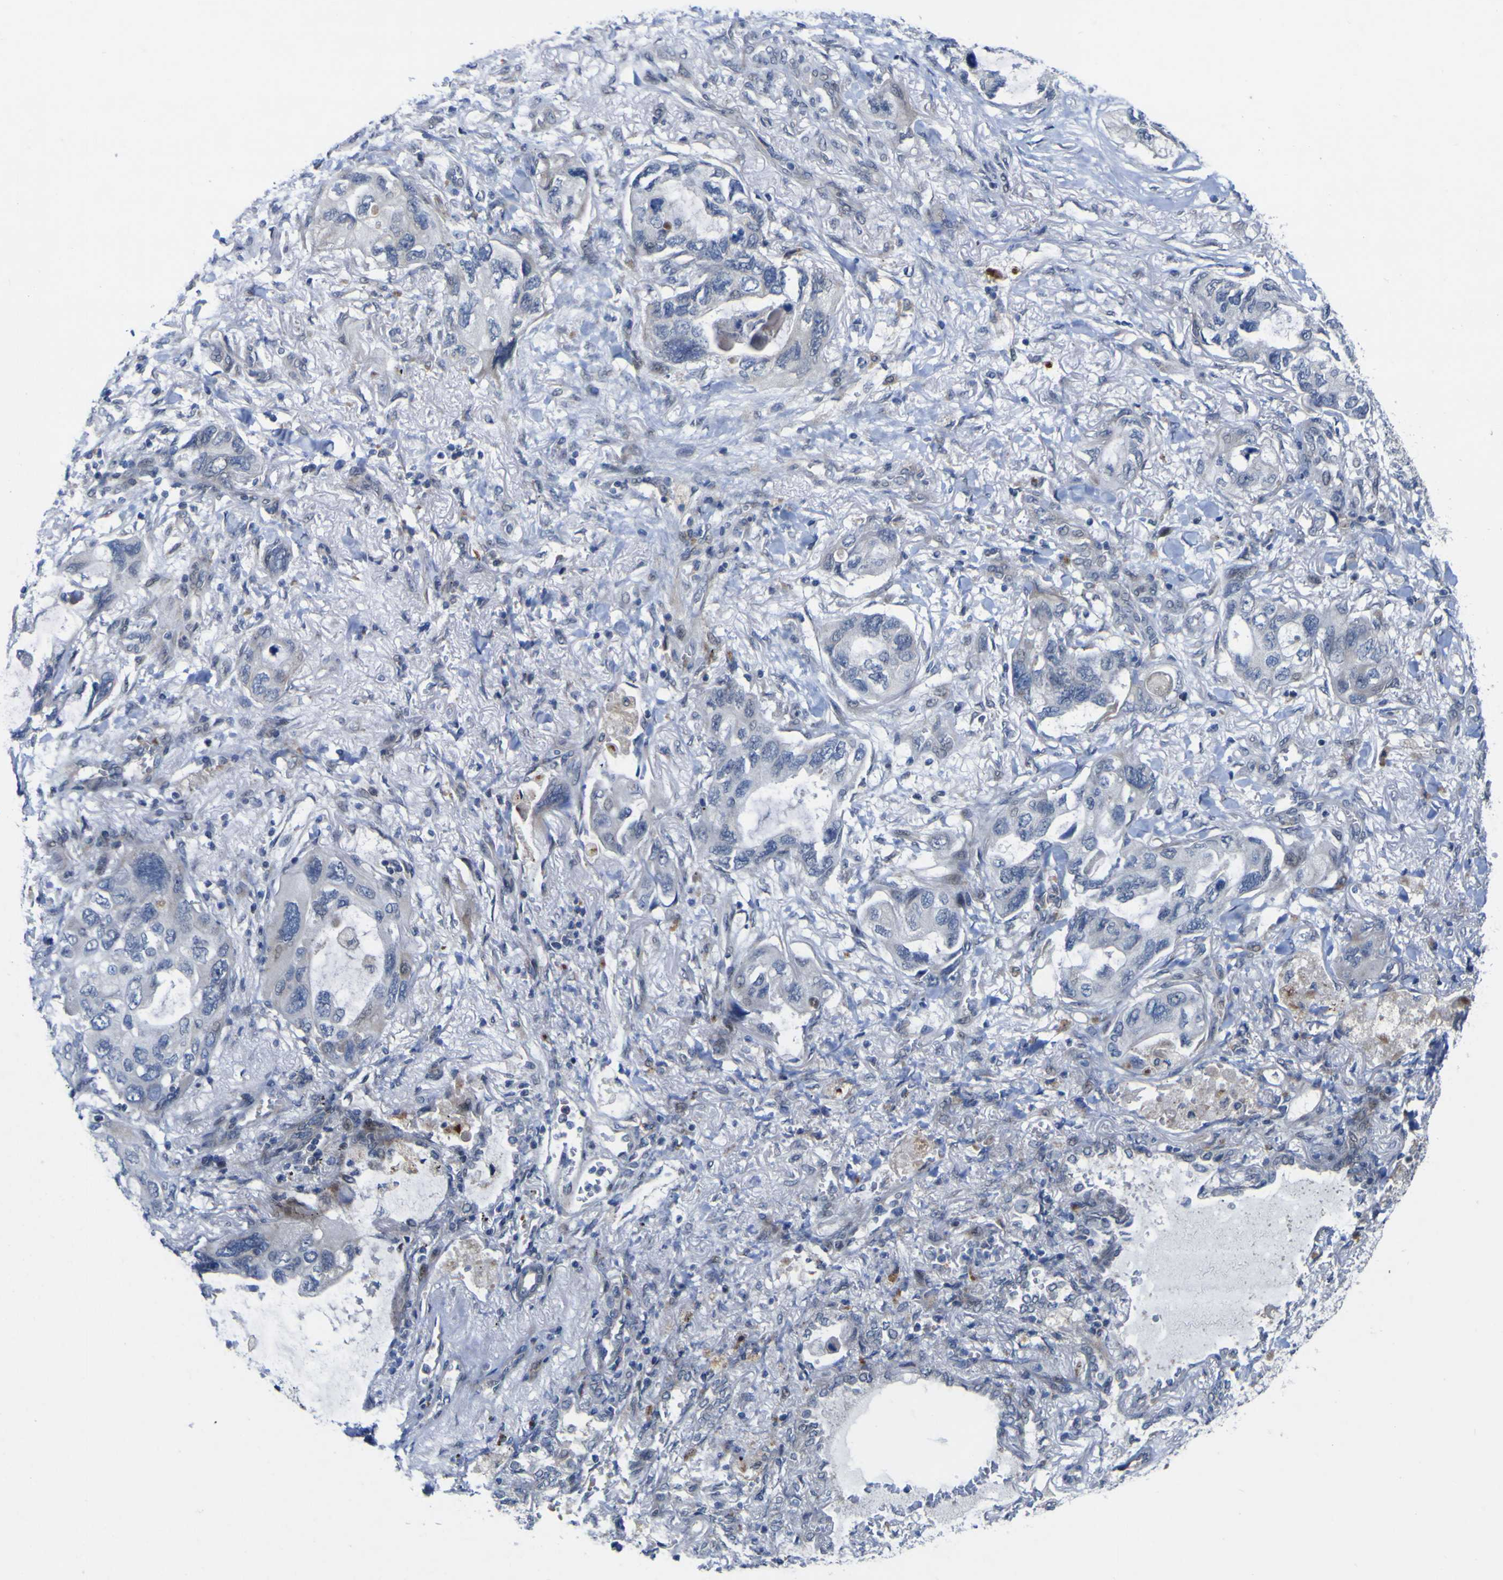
{"staining": {"intensity": "negative", "quantity": "none", "location": "none"}, "tissue": "lung cancer", "cell_type": "Tumor cells", "image_type": "cancer", "snomed": [{"axis": "morphology", "description": "Squamous cell carcinoma, NOS"}, {"axis": "topography", "description": "Lung"}], "caption": "IHC micrograph of lung cancer (squamous cell carcinoma) stained for a protein (brown), which exhibits no staining in tumor cells.", "gene": "NAV1", "patient": {"sex": "female", "age": 73}}